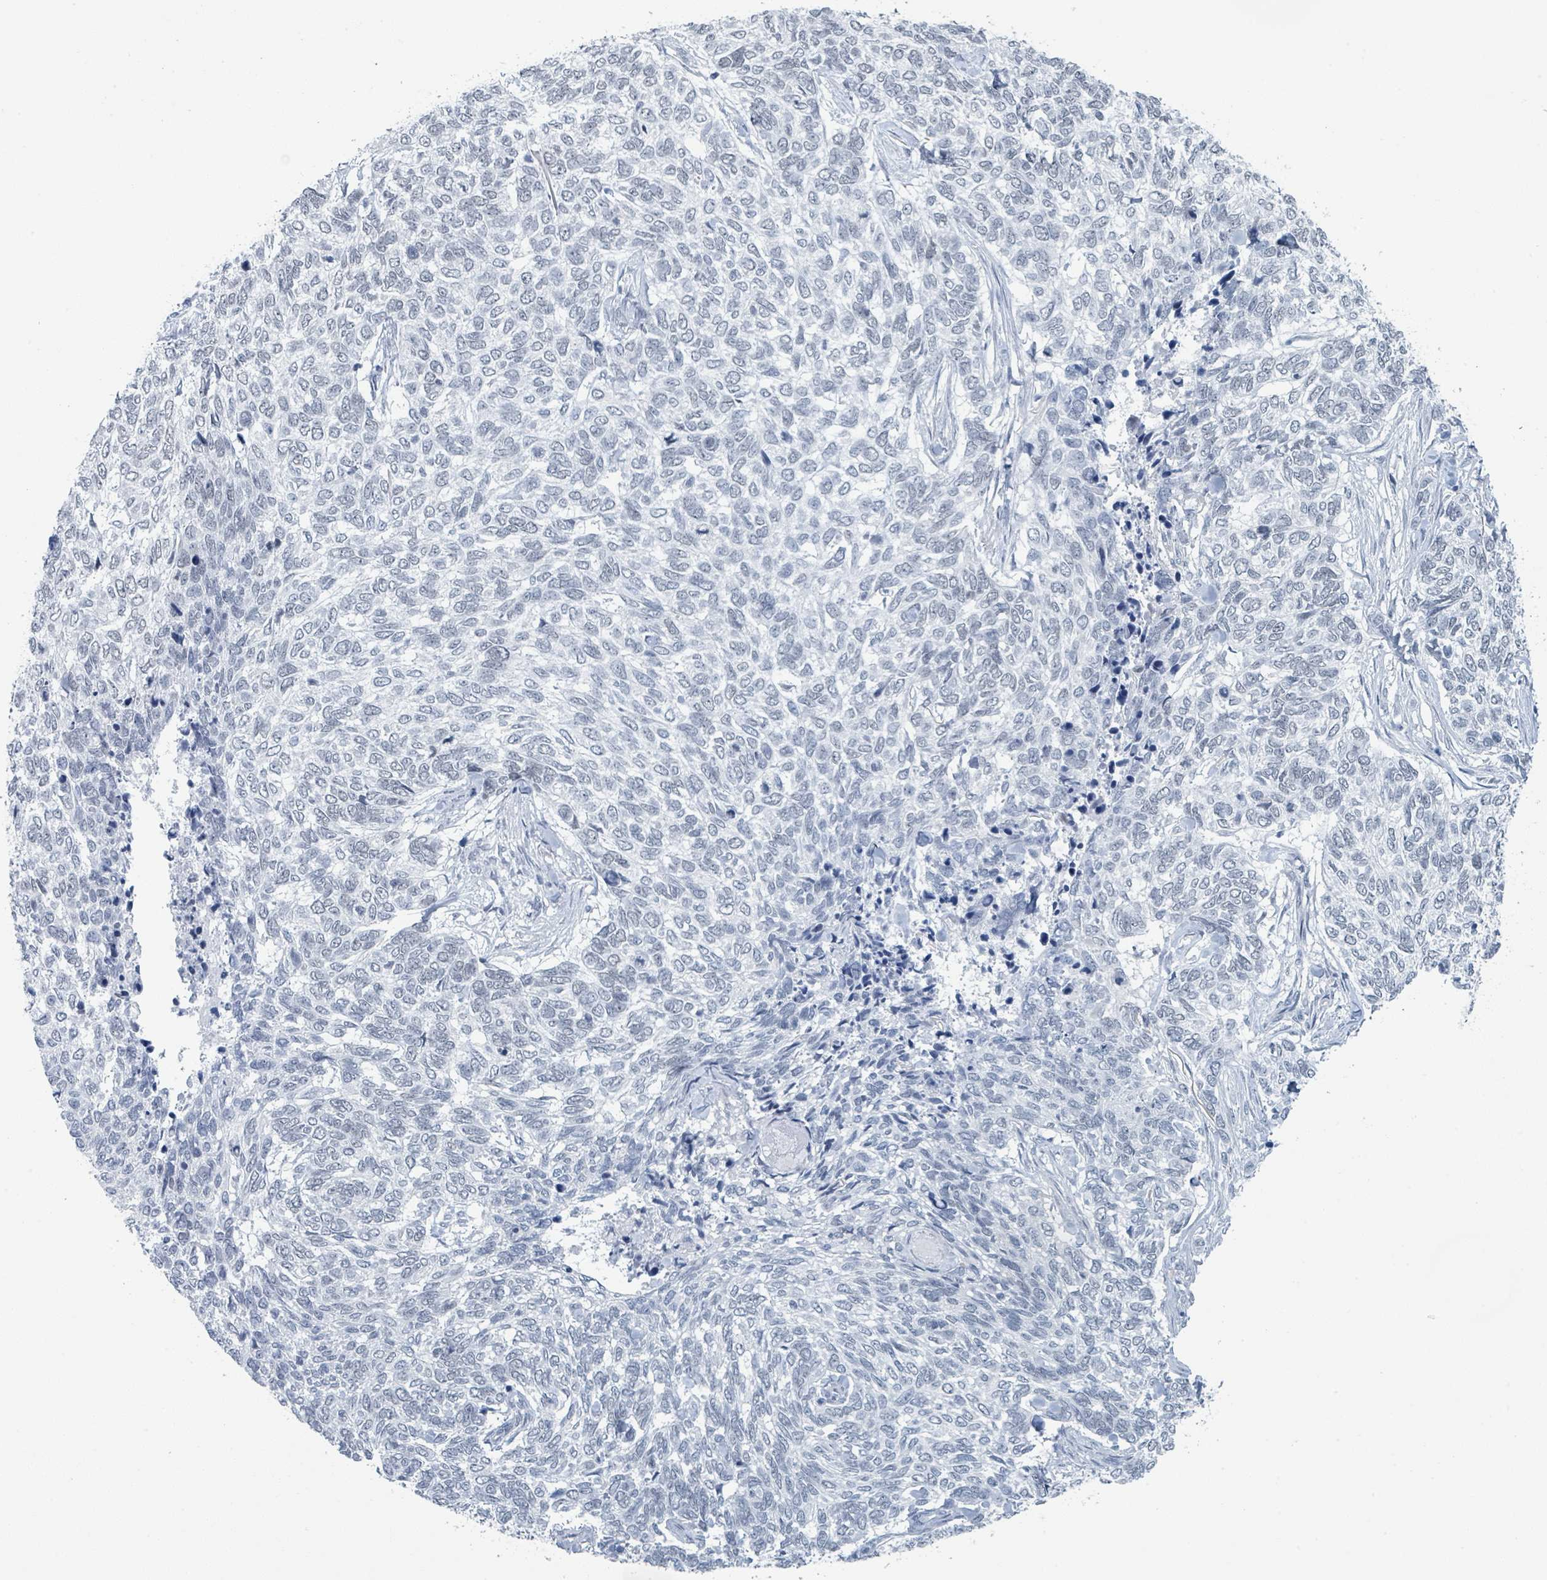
{"staining": {"intensity": "negative", "quantity": "none", "location": "none"}, "tissue": "skin cancer", "cell_type": "Tumor cells", "image_type": "cancer", "snomed": [{"axis": "morphology", "description": "Basal cell carcinoma"}, {"axis": "topography", "description": "Skin"}], "caption": "High magnification brightfield microscopy of skin cancer (basal cell carcinoma) stained with DAB (brown) and counterstained with hematoxylin (blue): tumor cells show no significant staining.", "gene": "EHMT2", "patient": {"sex": "female", "age": 65}}